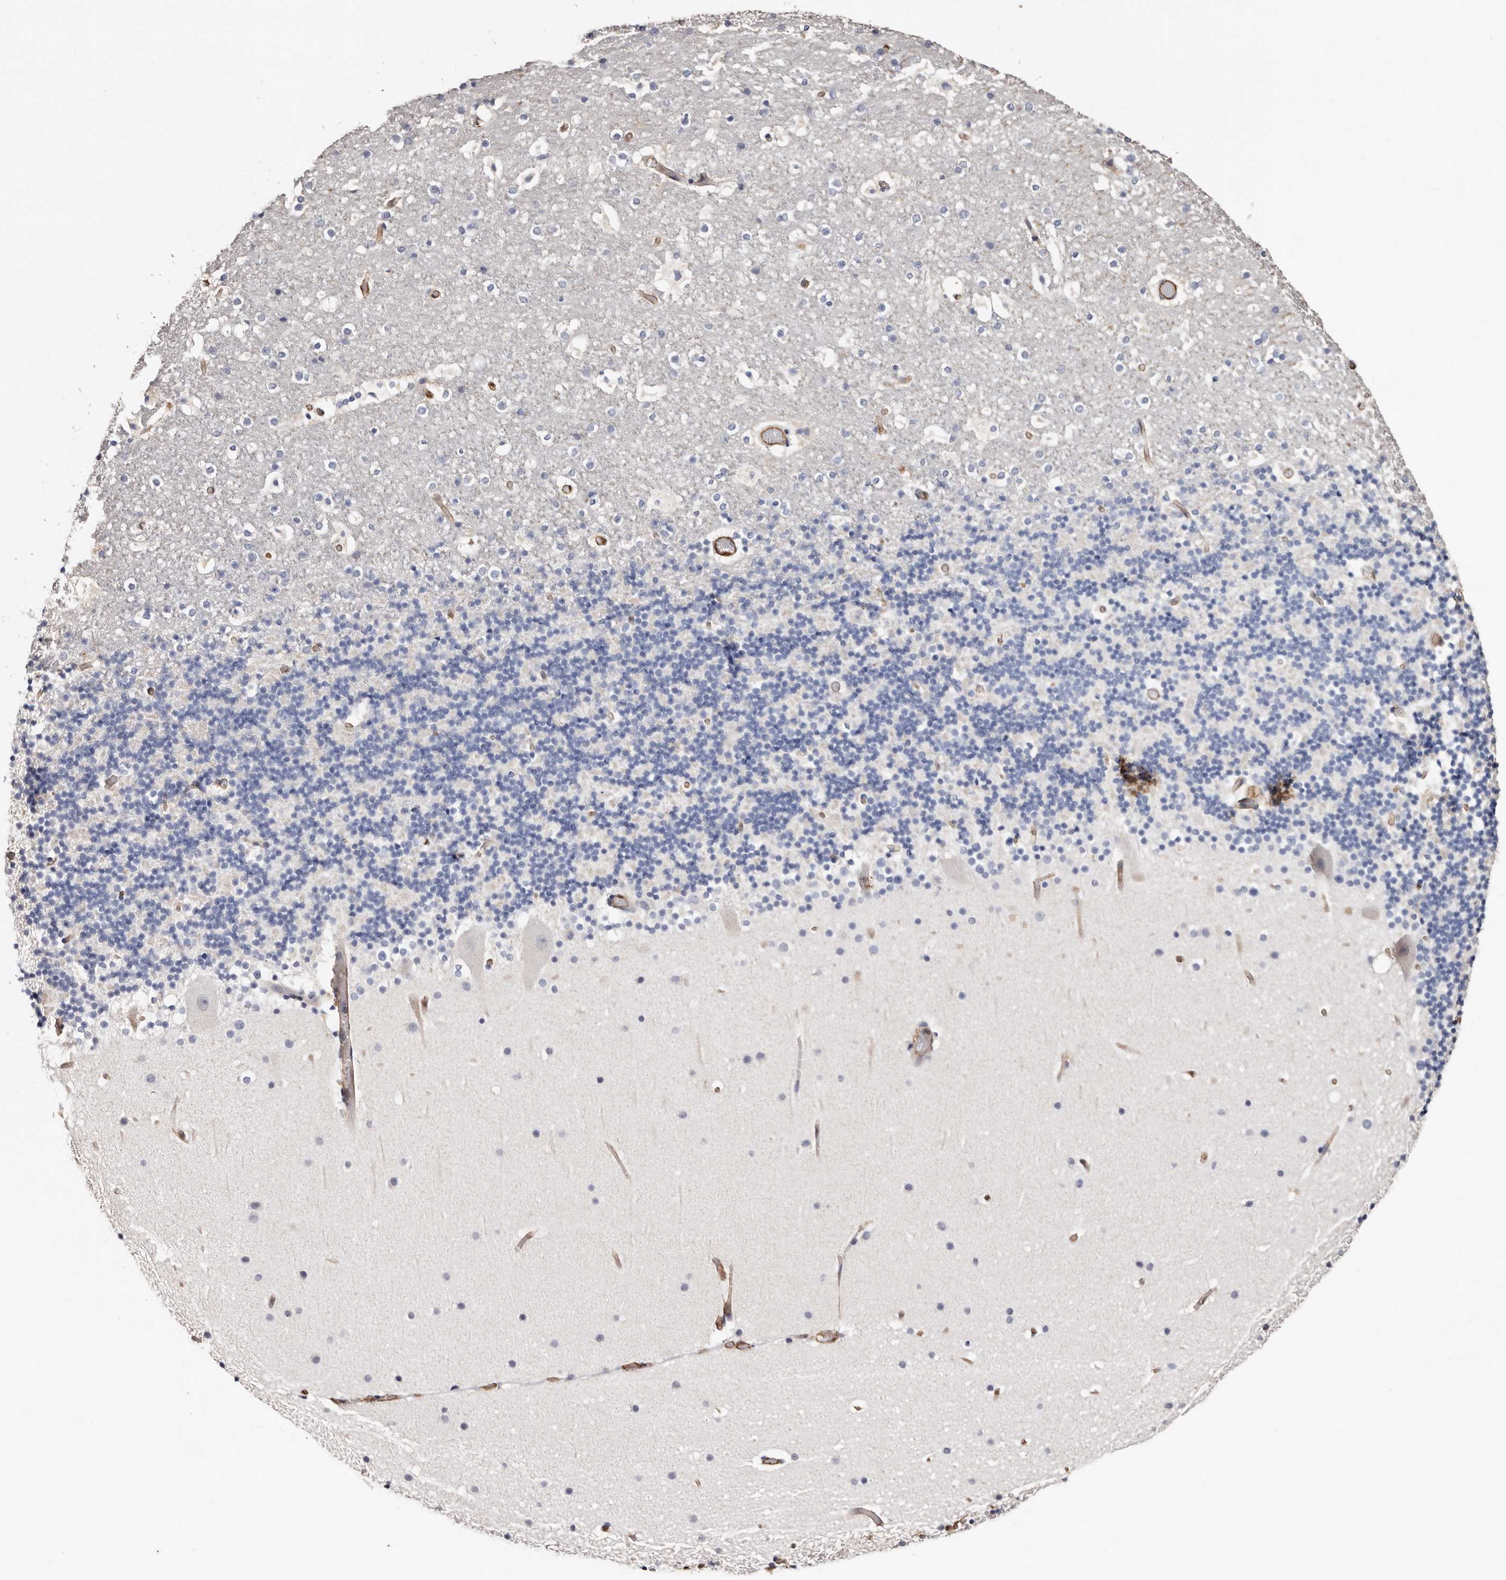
{"staining": {"intensity": "negative", "quantity": "none", "location": "none"}, "tissue": "cerebellum", "cell_type": "Cells in granular layer", "image_type": "normal", "snomed": [{"axis": "morphology", "description": "Normal tissue, NOS"}, {"axis": "topography", "description": "Cerebellum"}], "caption": "Cells in granular layer are negative for protein expression in unremarkable human cerebellum. (Immunohistochemistry (ihc), brightfield microscopy, high magnification).", "gene": "TGM2", "patient": {"sex": "male", "age": 57}}